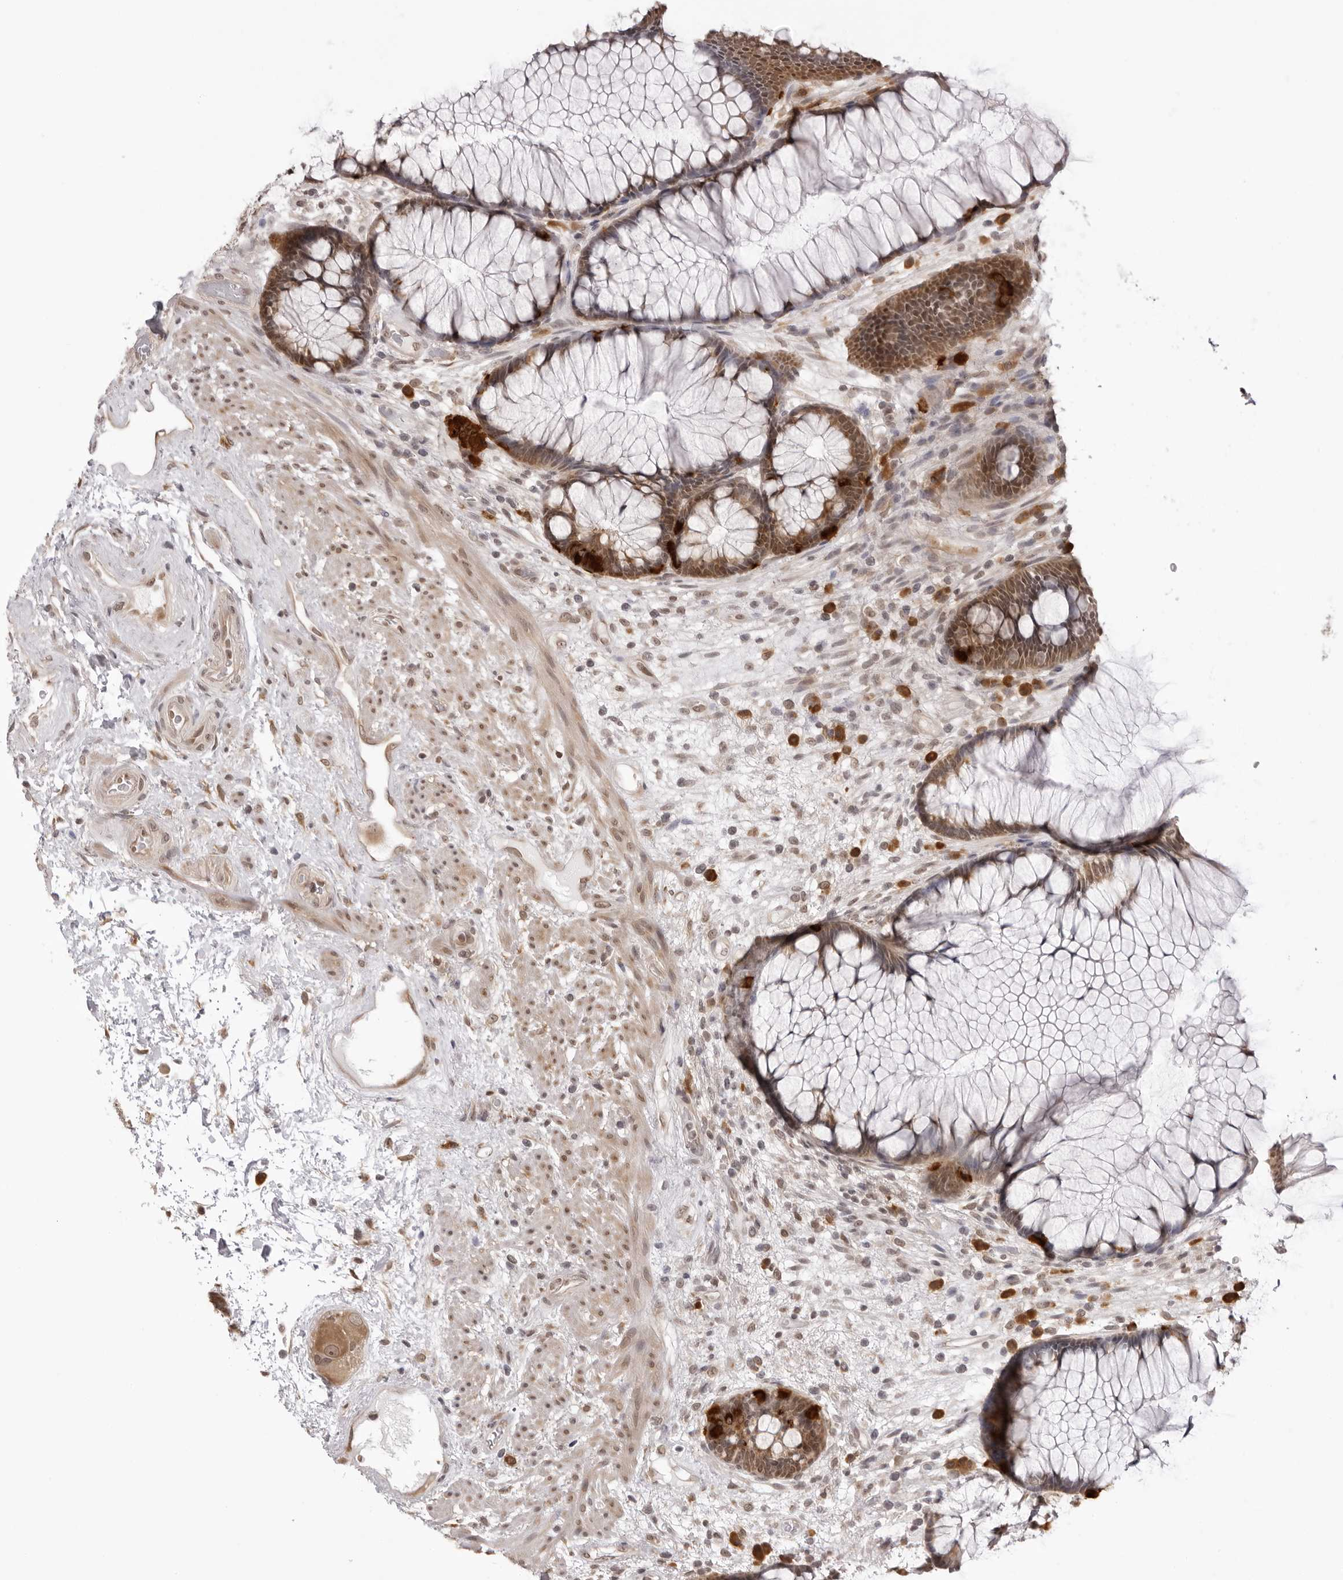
{"staining": {"intensity": "moderate", "quantity": ">75%", "location": "cytoplasmic/membranous,nuclear"}, "tissue": "rectum", "cell_type": "Glandular cells", "image_type": "normal", "snomed": [{"axis": "morphology", "description": "Normal tissue, NOS"}, {"axis": "topography", "description": "Rectum"}], "caption": "Immunohistochemistry of normal rectum demonstrates medium levels of moderate cytoplasmic/membranous,nuclear staining in about >75% of glandular cells. (IHC, brightfield microscopy, high magnification).", "gene": "ZC3H11A", "patient": {"sex": "male", "age": 51}}